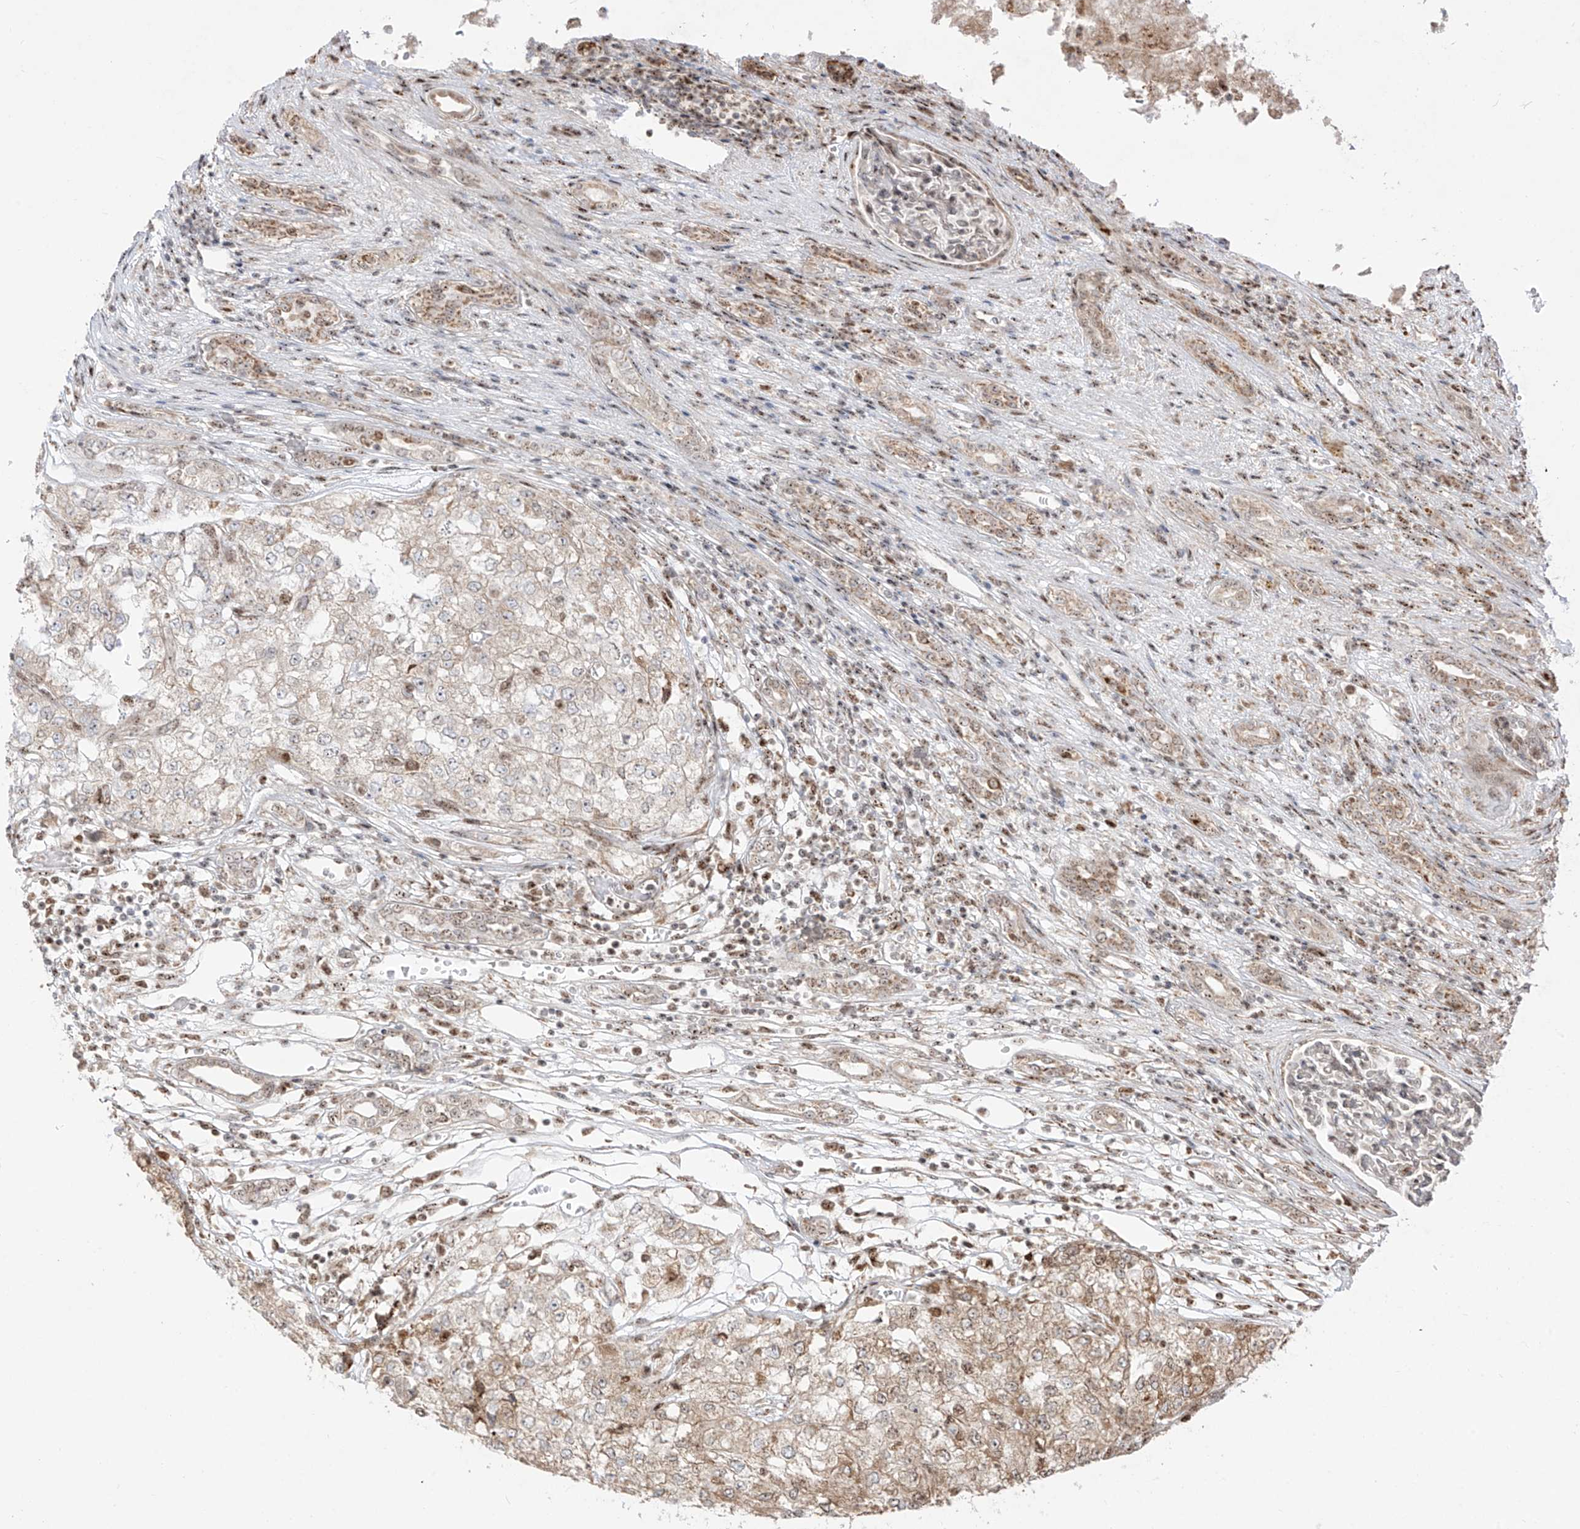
{"staining": {"intensity": "weak", "quantity": "25%-75%", "location": "cytoplasmic/membranous"}, "tissue": "renal cancer", "cell_type": "Tumor cells", "image_type": "cancer", "snomed": [{"axis": "morphology", "description": "Adenocarcinoma, NOS"}, {"axis": "topography", "description": "Kidney"}], "caption": "Tumor cells display low levels of weak cytoplasmic/membranous staining in approximately 25%-75% of cells in renal cancer (adenocarcinoma). (Brightfield microscopy of DAB IHC at high magnification).", "gene": "ZBTB8A", "patient": {"sex": "female", "age": 54}}